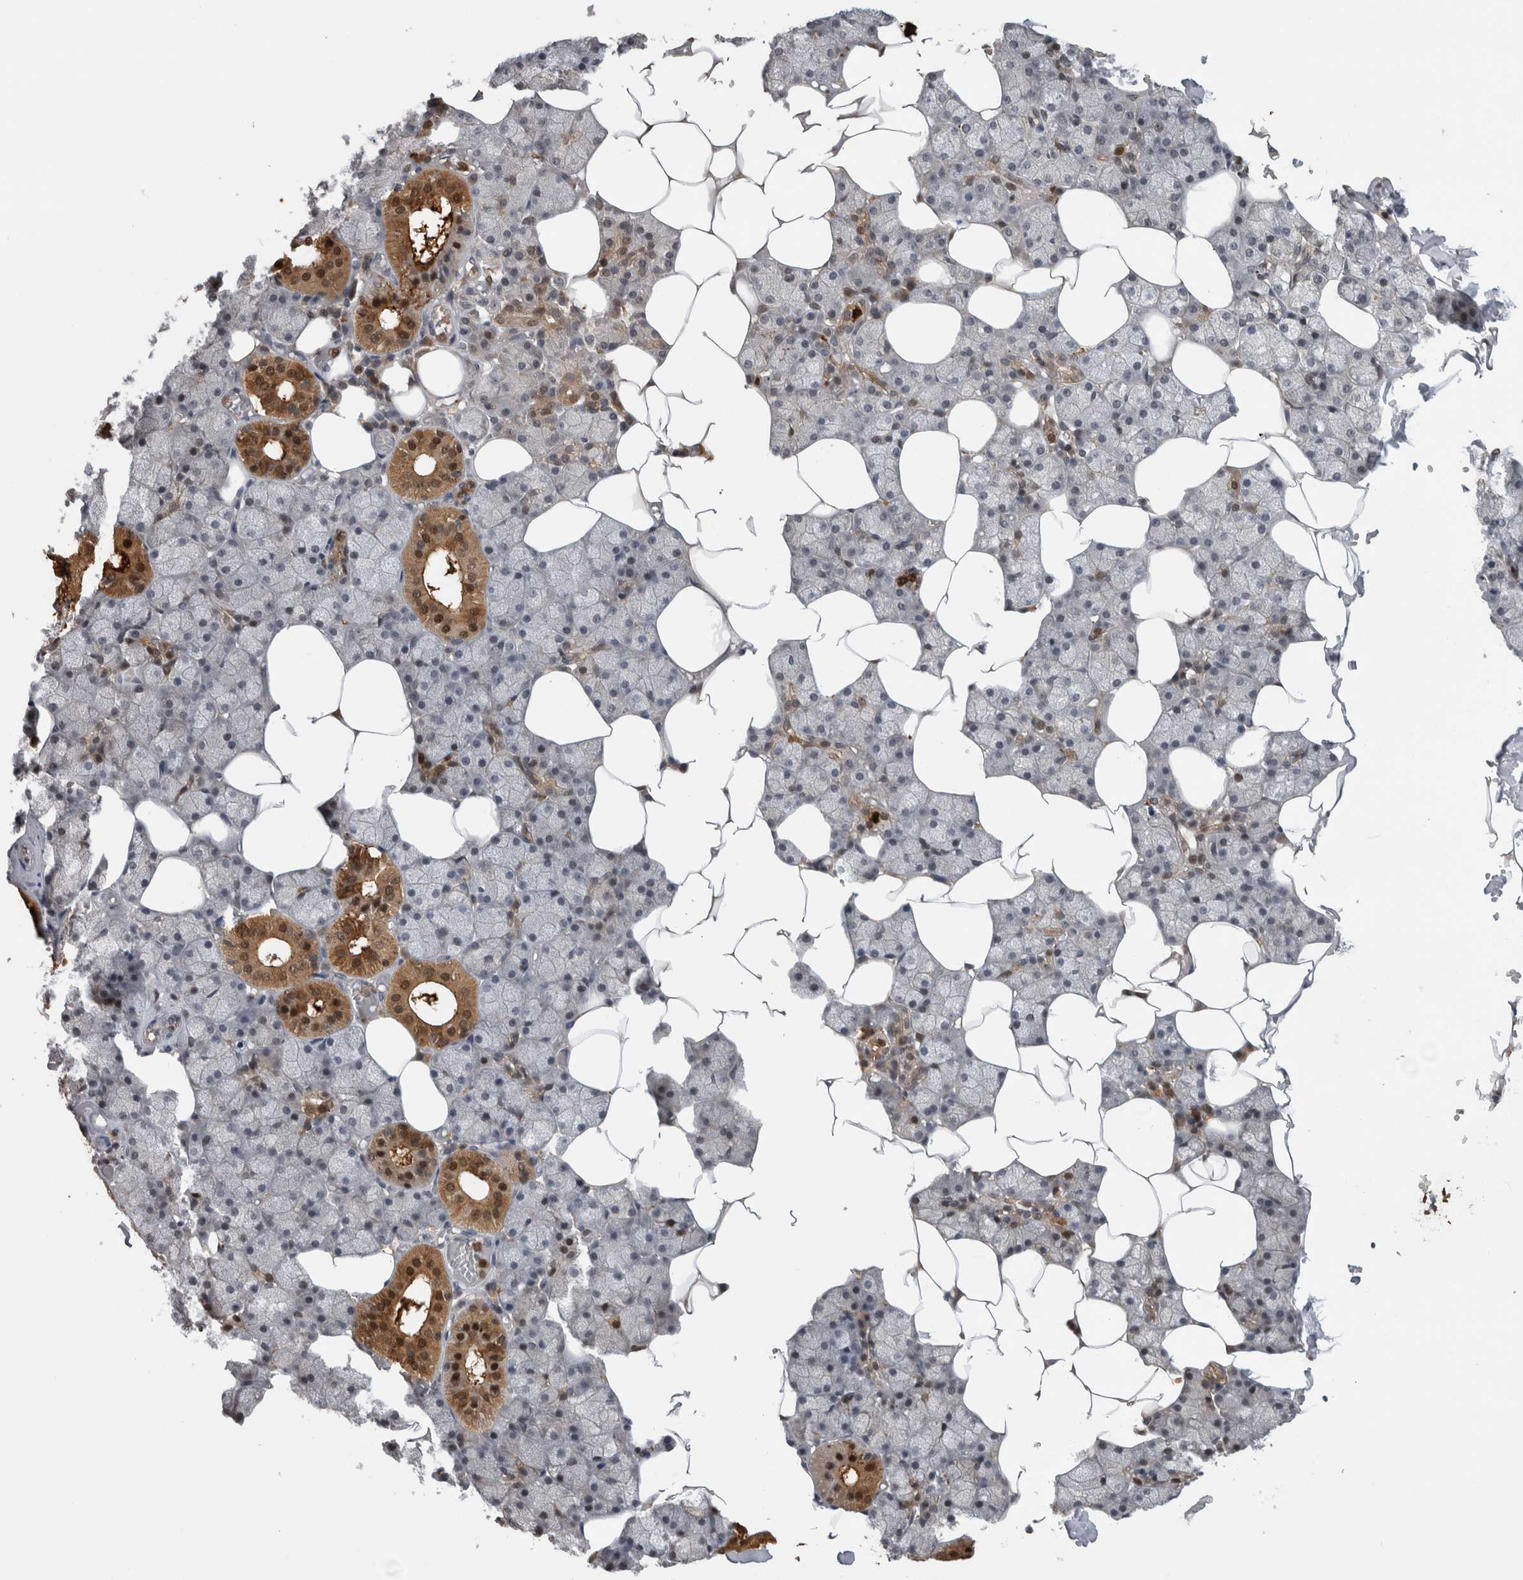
{"staining": {"intensity": "strong", "quantity": "25%-75%", "location": "cytoplasmic/membranous,nuclear"}, "tissue": "salivary gland", "cell_type": "Glandular cells", "image_type": "normal", "snomed": [{"axis": "morphology", "description": "Normal tissue, NOS"}, {"axis": "topography", "description": "Salivary gland"}], "caption": "Immunohistochemical staining of benign human salivary gland reveals 25%-75% levels of strong cytoplasmic/membranous,nuclear protein staining in approximately 25%-75% of glandular cells. (DAB = brown stain, brightfield microscopy at high magnification).", "gene": "USH1G", "patient": {"sex": "male", "age": 62}}